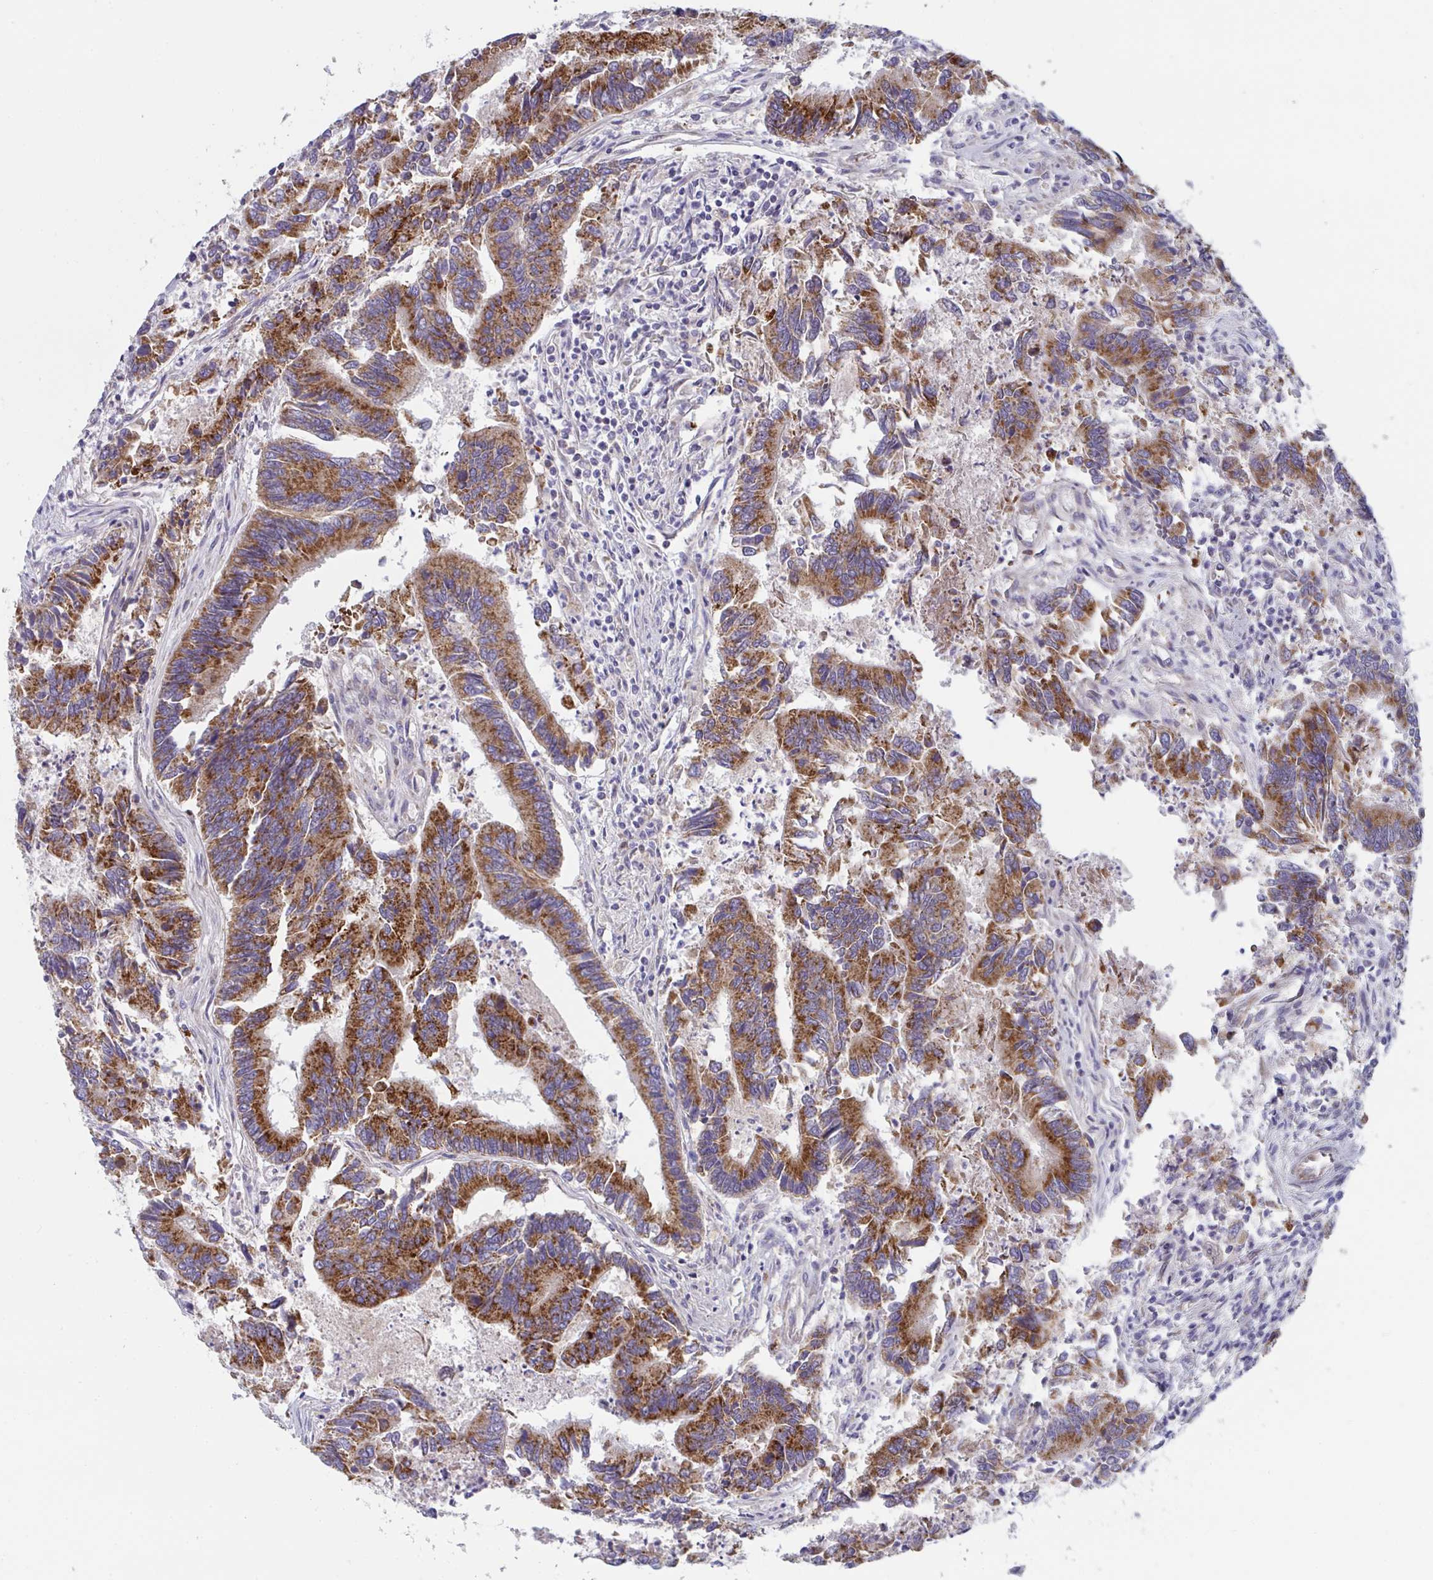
{"staining": {"intensity": "strong", "quantity": ">75%", "location": "cytoplasmic/membranous"}, "tissue": "colorectal cancer", "cell_type": "Tumor cells", "image_type": "cancer", "snomed": [{"axis": "morphology", "description": "Adenocarcinoma, NOS"}, {"axis": "topography", "description": "Colon"}], "caption": "Protein analysis of colorectal adenocarcinoma tissue reveals strong cytoplasmic/membranous positivity in about >75% of tumor cells.", "gene": "MRPS2", "patient": {"sex": "female", "age": 67}}